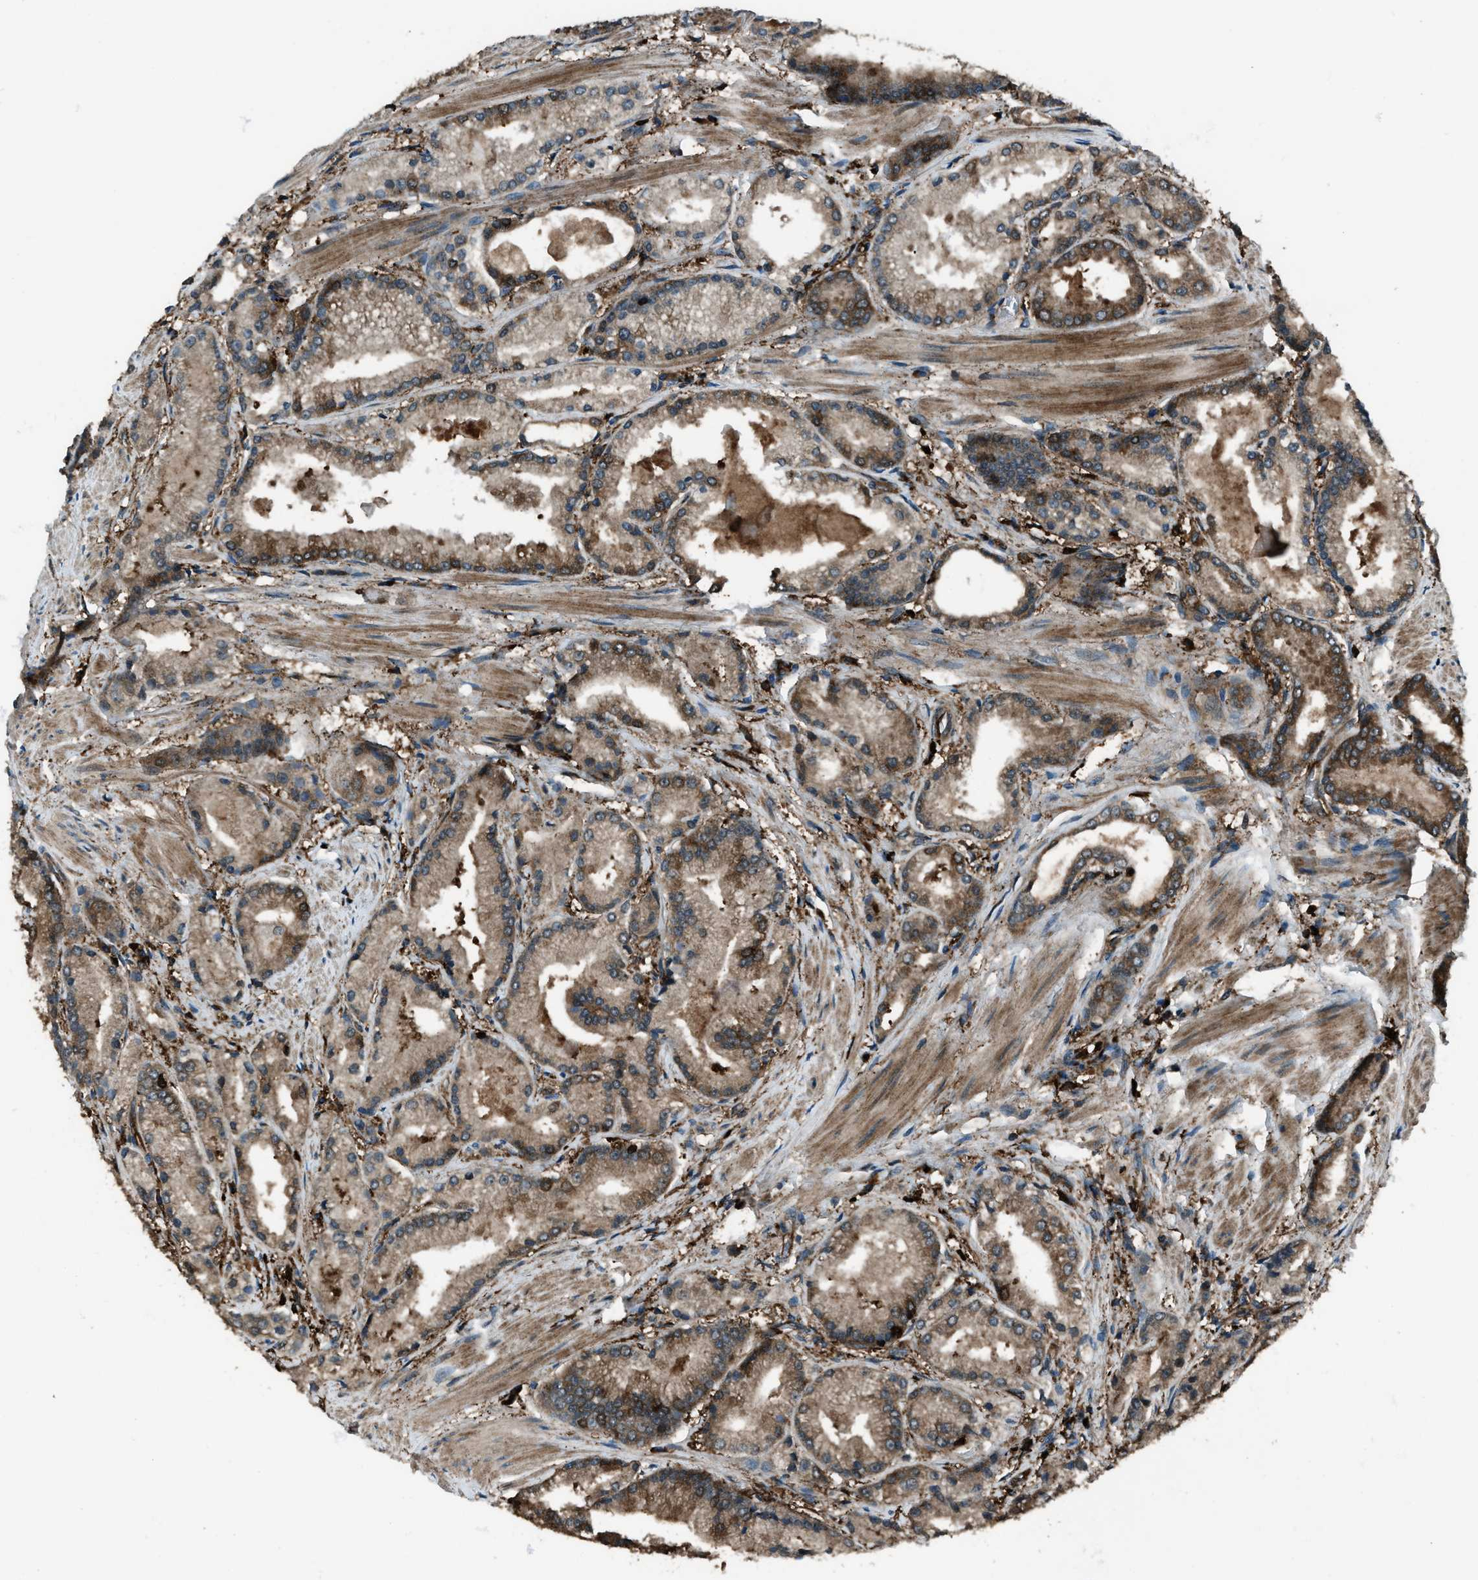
{"staining": {"intensity": "moderate", "quantity": ">75%", "location": "cytoplasmic/membranous"}, "tissue": "prostate cancer", "cell_type": "Tumor cells", "image_type": "cancer", "snomed": [{"axis": "morphology", "description": "Adenocarcinoma, High grade"}, {"axis": "topography", "description": "Prostate"}], "caption": "Prostate adenocarcinoma (high-grade) stained for a protein demonstrates moderate cytoplasmic/membranous positivity in tumor cells. (DAB IHC with brightfield microscopy, high magnification).", "gene": "SNX30", "patient": {"sex": "male", "age": 50}}